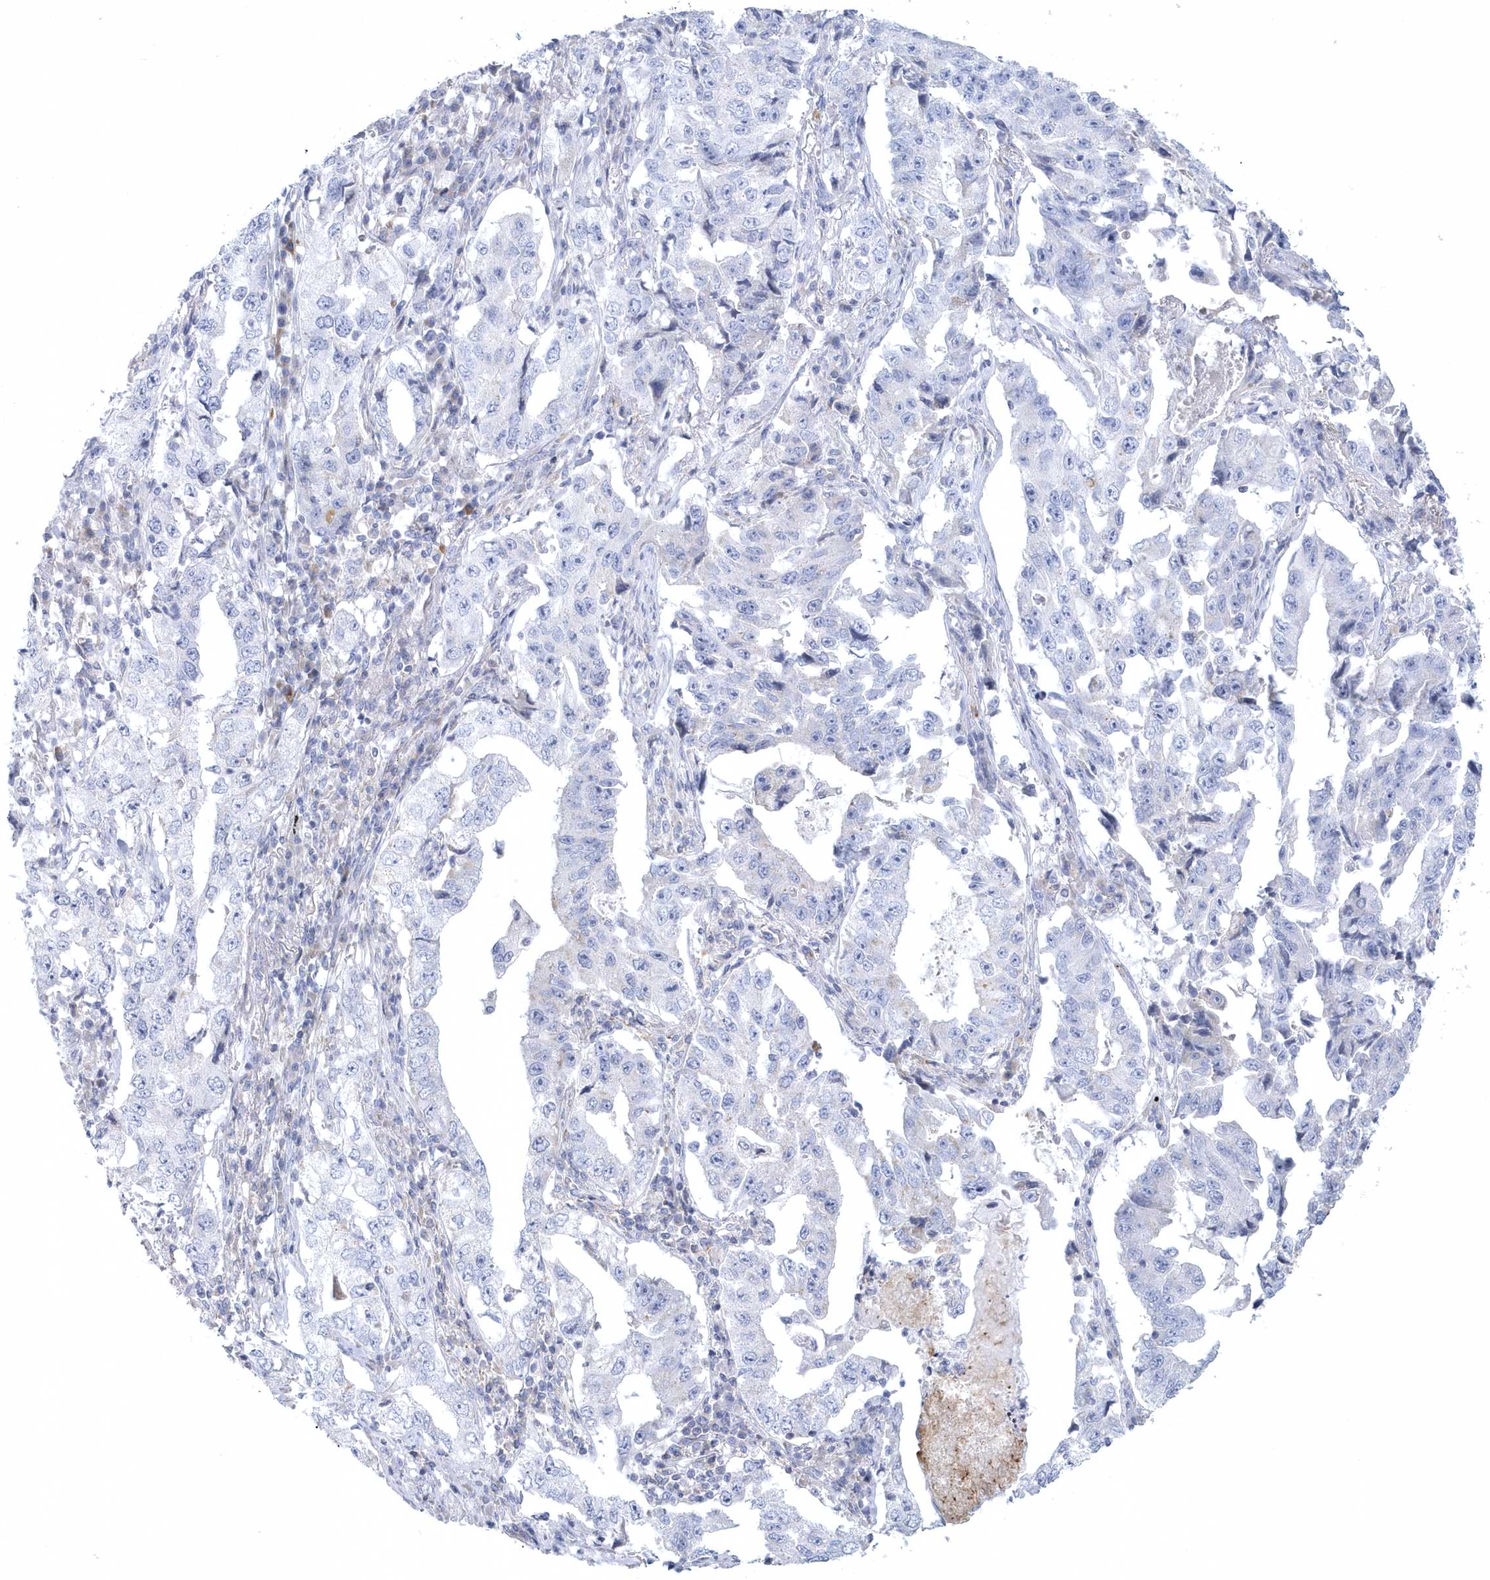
{"staining": {"intensity": "negative", "quantity": "none", "location": "none"}, "tissue": "lung cancer", "cell_type": "Tumor cells", "image_type": "cancer", "snomed": [{"axis": "morphology", "description": "Adenocarcinoma, NOS"}, {"axis": "topography", "description": "Lung"}], "caption": "This is a photomicrograph of IHC staining of lung cancer, which shows no positivity in tumor cells. (DAB immunohistochemistry with hematoxylin counter stain).", "gene": "NIPAL1", "patient": {"sex": "female", "age": 51}}